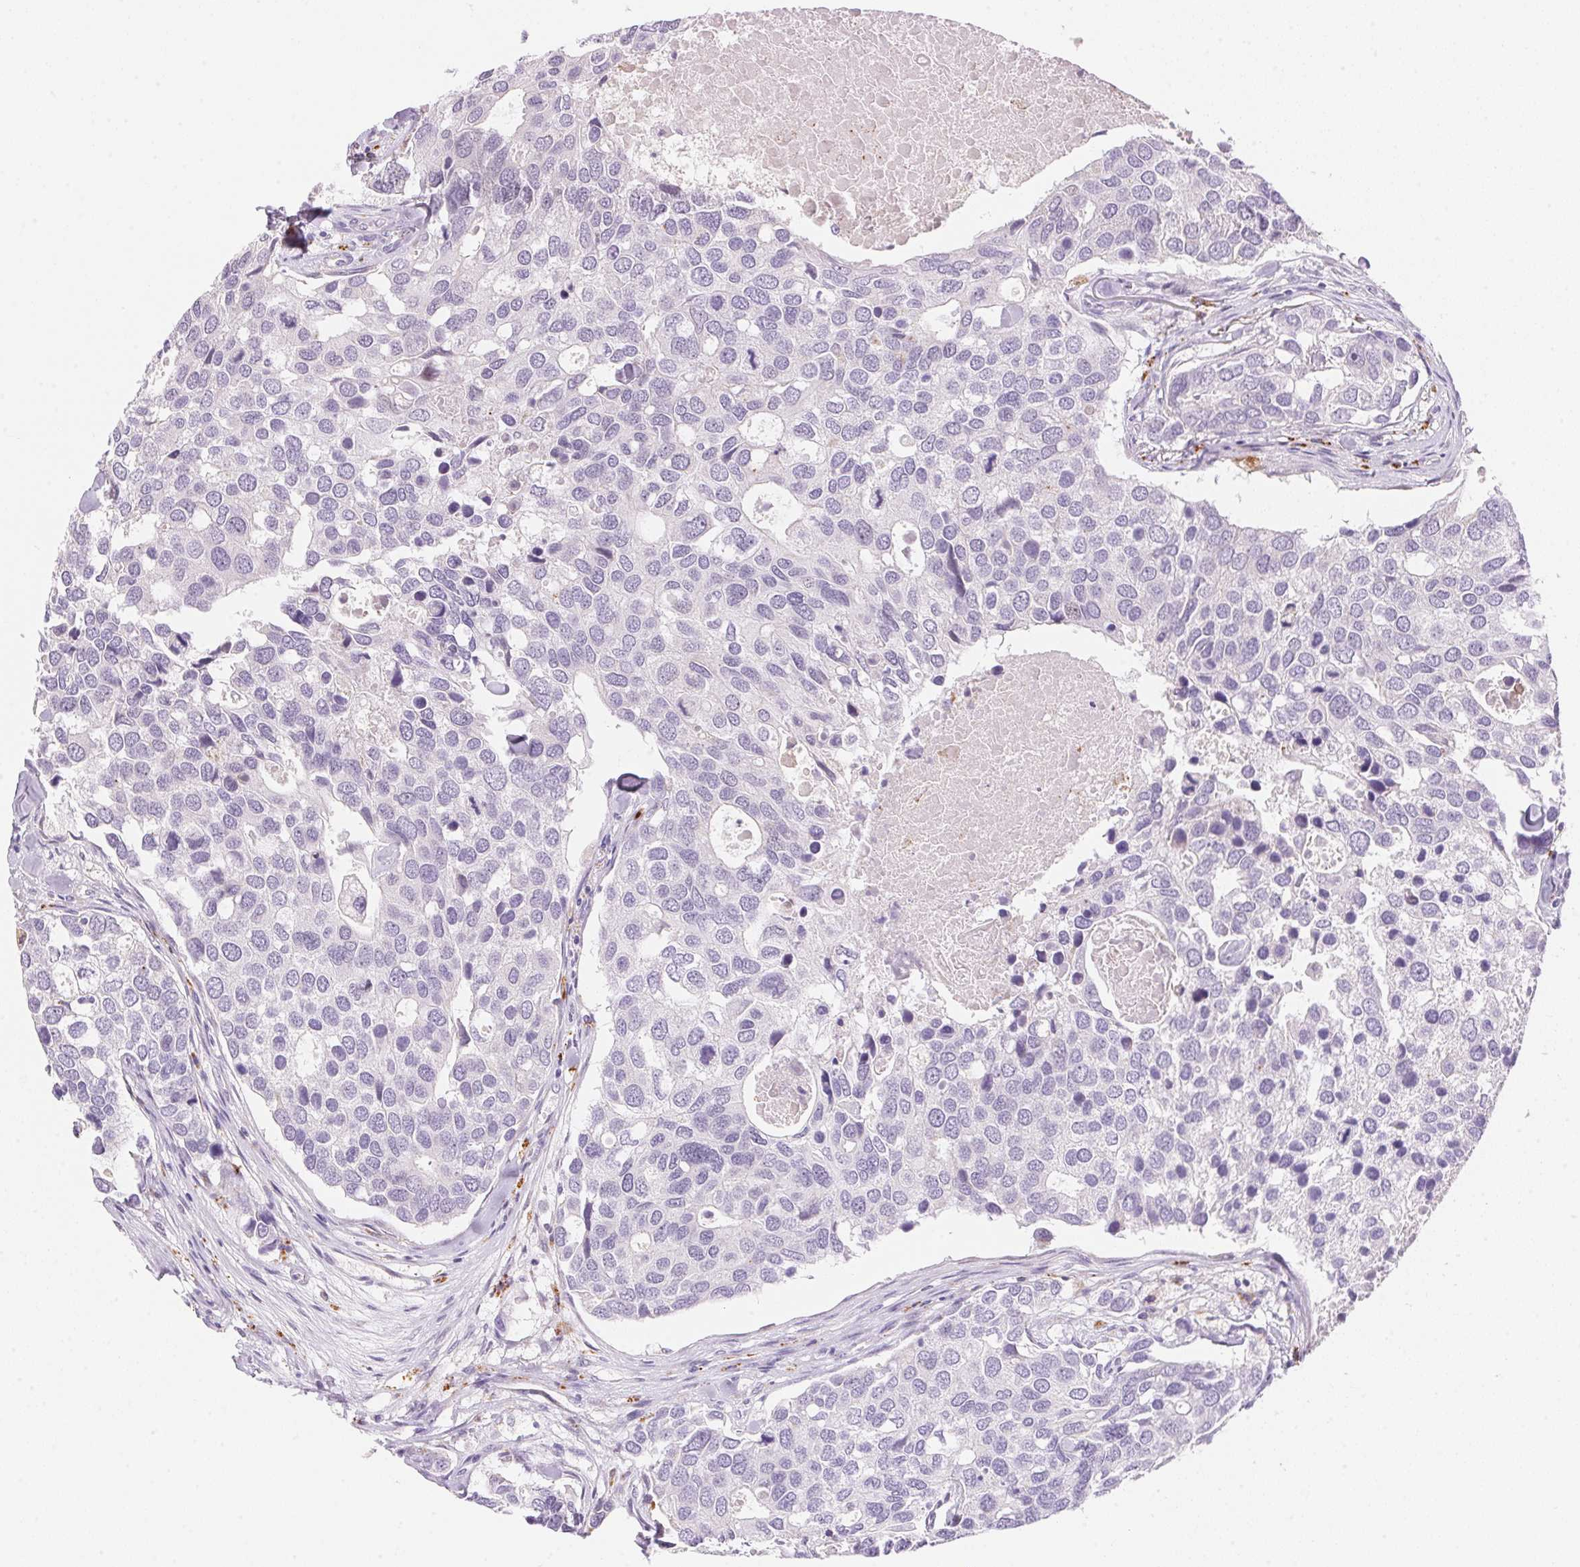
{"staining": {"intensity": "negative", "quantity": "none", "location": "none"}, "tissue": "breast cancer", "cell_type": "Tumor cells", "image_type": "cancer", "snomed": [{"axis": "morphology", "description": "Duct carcinoma"}, {"axis": "topography", "description": "Breast"}], "caption": "Immunohistochemical staining of breast invasive ductal carcinoma shows no significant expression in tumor cells.", "gene": "TEKT1", "patient": {"sex": "female", "age": 83}}